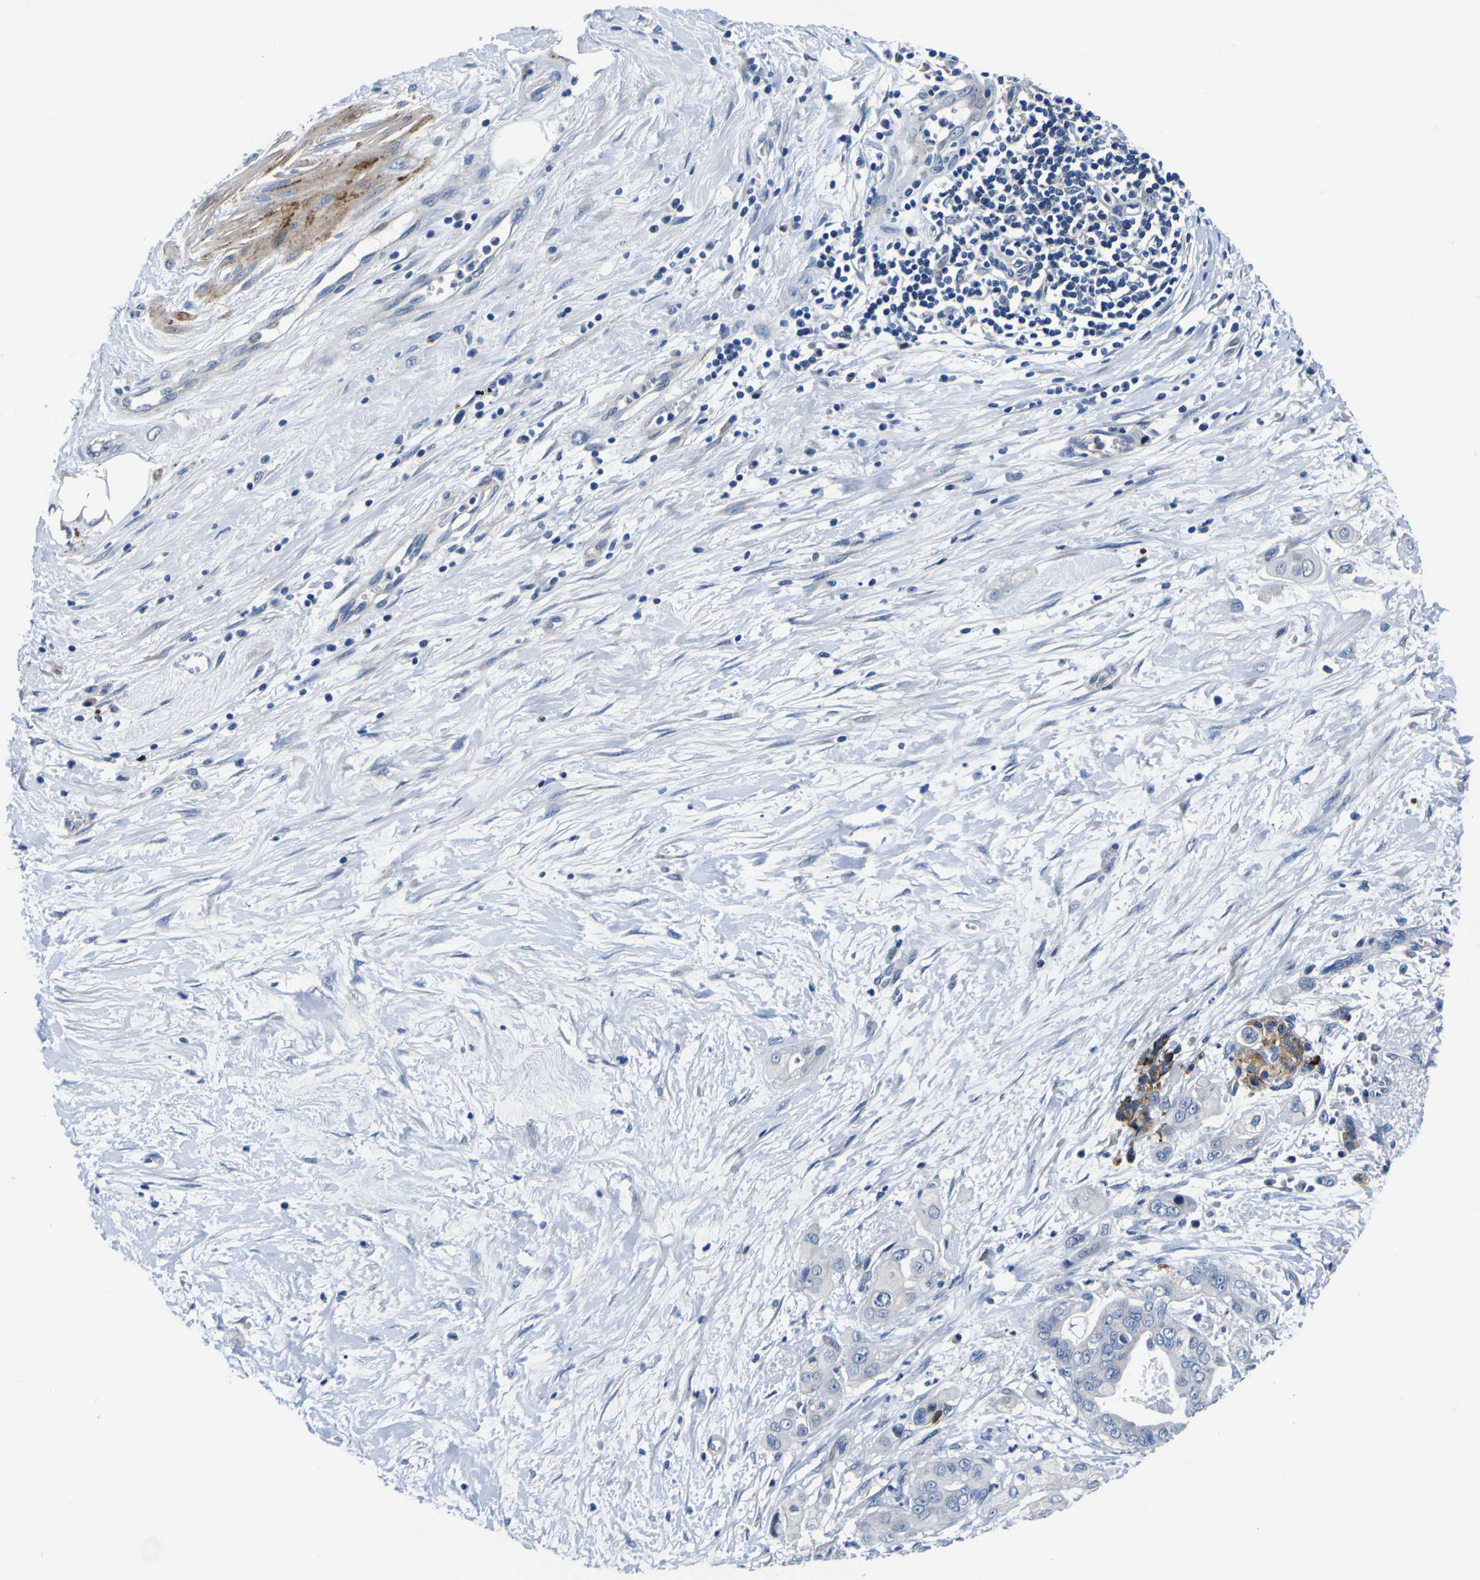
{"staining": {"intensity": "weak", "quantity": ">75%", "location": "cytoplasmic/membranous"}, "tissue": "pancreatic cancer", "cell_type": "Tumor cells", "image_type": "cancer", "snomed": [{"axis": "morphology", "description": "Adenocarcinoma, NOS"}, {"axis": "topography", "description": "Pancreas"}], "caption": "Protein staining displays weak cytoplasmic/membranous staining in approximately >75% of tumor cells in adenocarcinoma (pancreatic).", "gene": "AGAP3", "patient": {"sex": "female", "age": 75}}